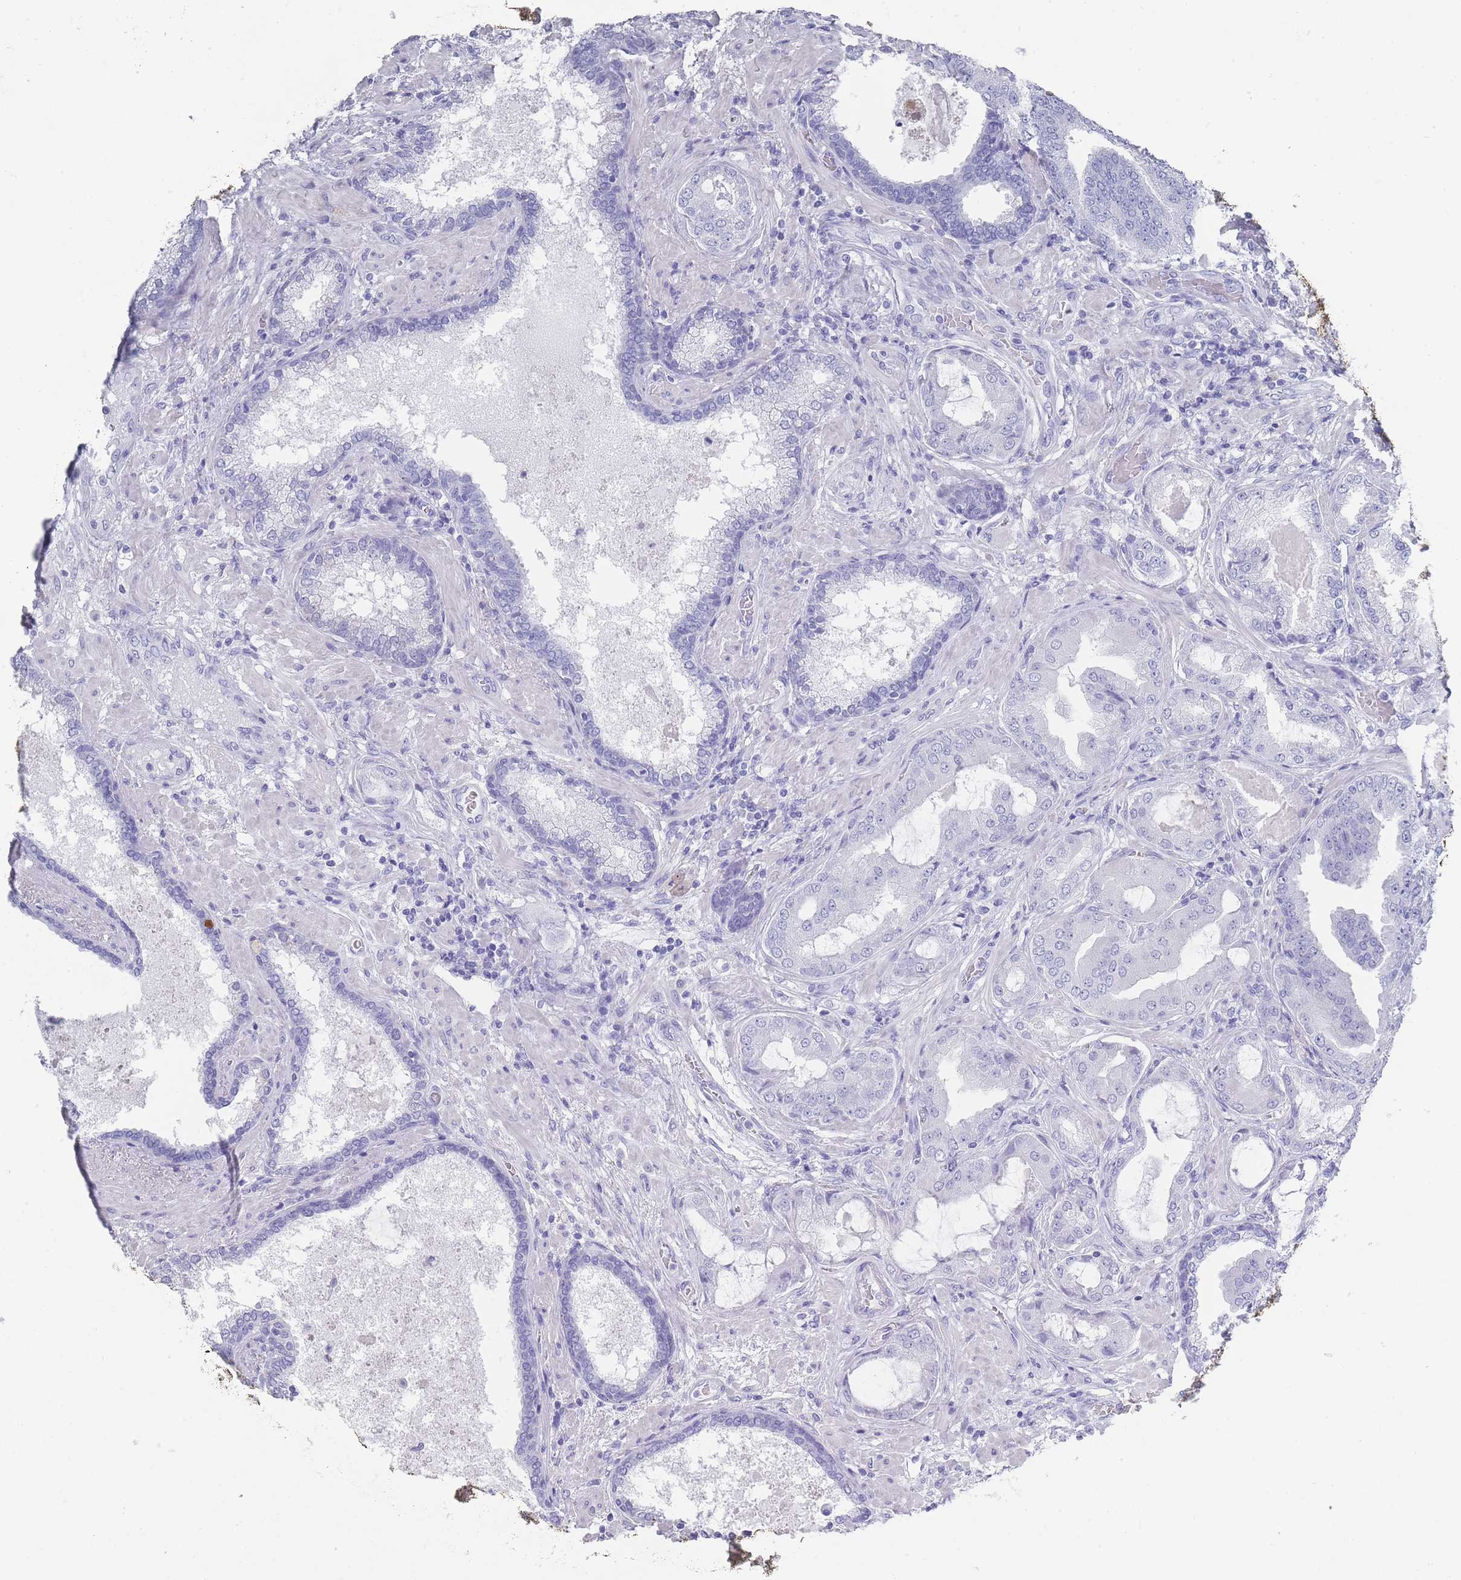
{"staining": {"intensity": "negative", "quantity": "none", "location": "none"}, "tissue": "prostate cancer", "cell_type": "Tumor cells", "image_type": "cancer", "snomed": [{"axis": "morphology", "description": "Adenocarcinoma, High grade"}, {"axis": "topography", "description": "Prostate"}], "caption": "High magnification brightfield microscopy of prostate cancer stained with DAB (3,3'-diaminobenzidine) (brown) and counterstained with hematoxylin (blue): tumor cells show no significant positivity.", "gene": "RAB2B", "patient": {"sex": "male", "age": 68}}